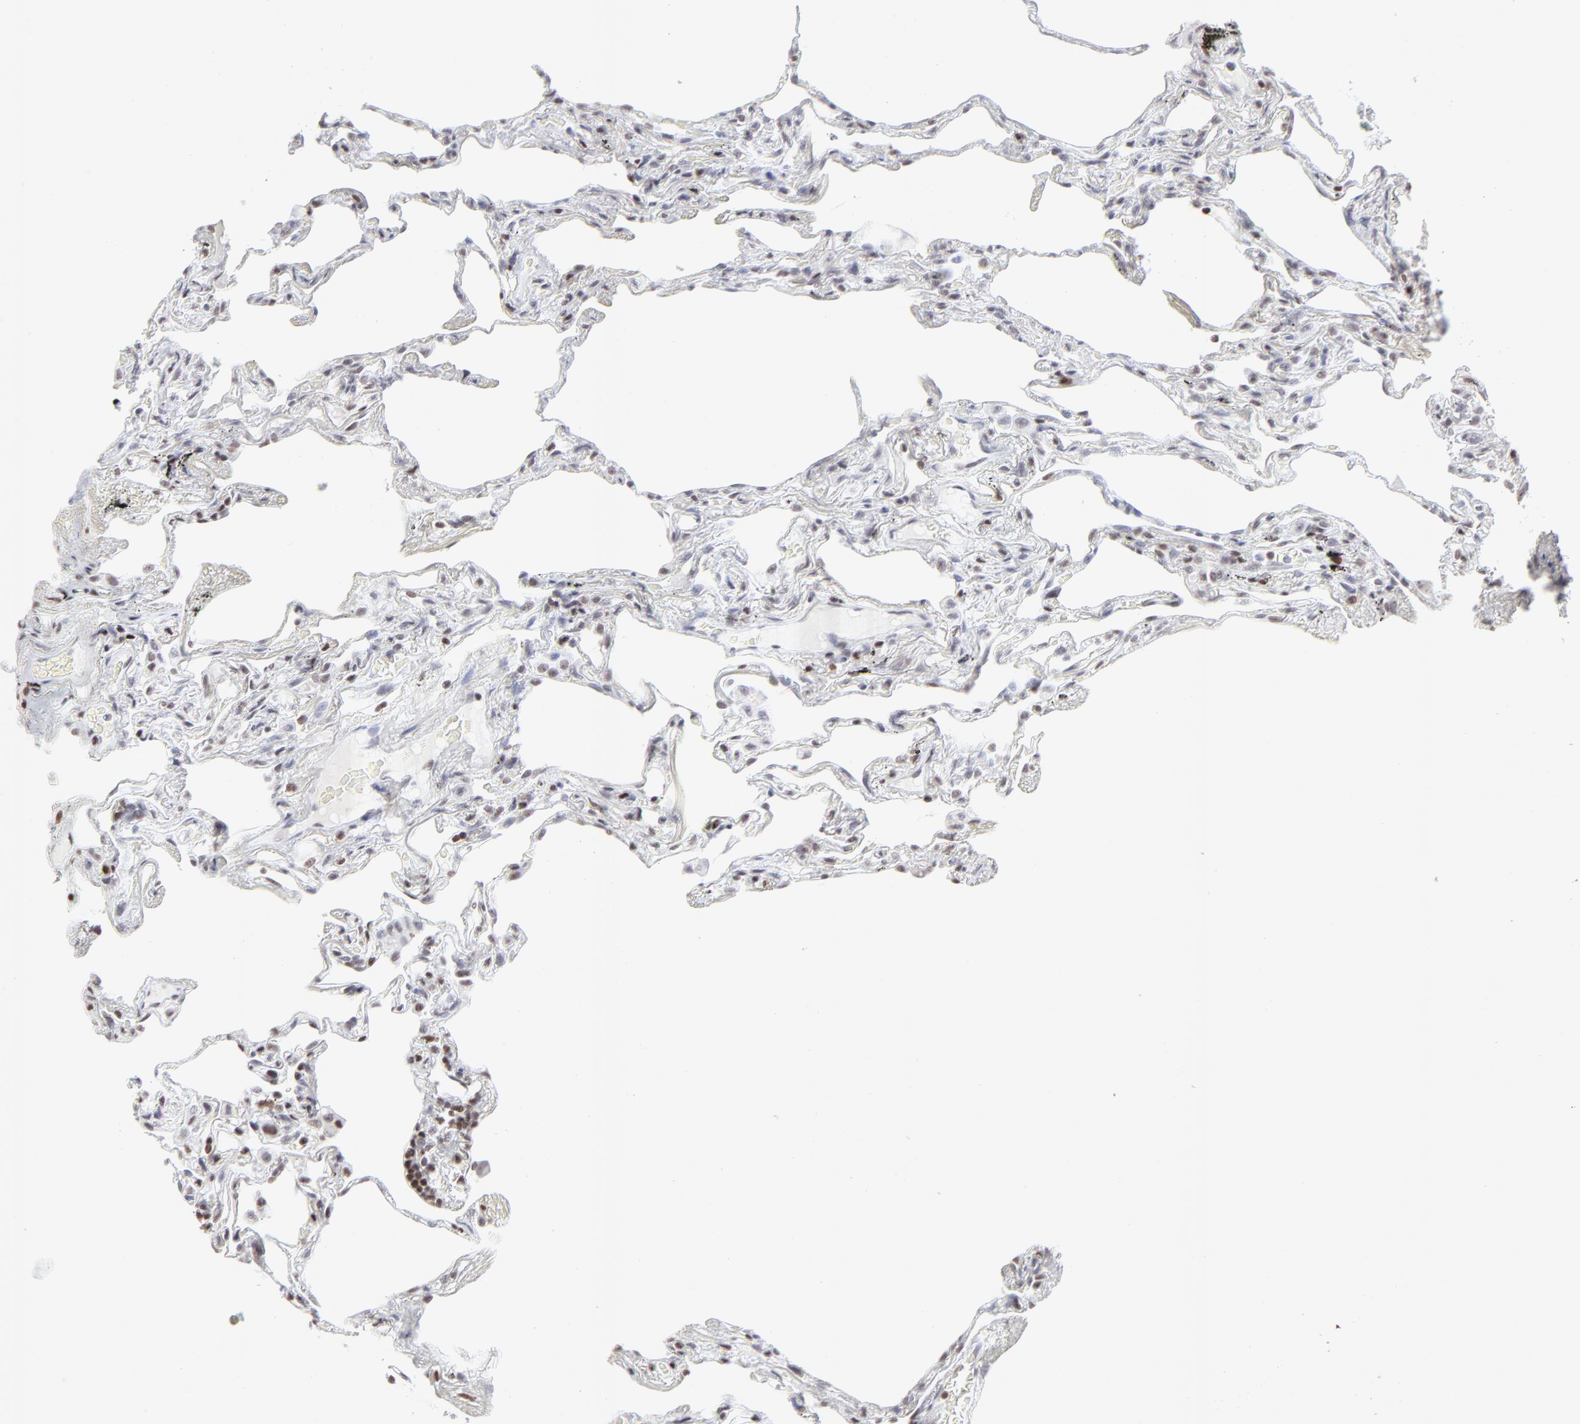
{"staining": {"intensity": "moderate", "quantity": "25%-75%", "location": "nuclear"}, "tissue": "lung", "cell_type": "Alveolar cells", "image_type": "normal", "snomed": [{"axis": "morphology", "description": "Normal tissue, NOS"}, {"axis": "morphology", "description": "Inflammation, NOS"}, {"axis": "topography", "description": "Lung"}], "caption": "This photomicrograph demonstrates benign lung stained with IHC to label a protein in brown. The nuclear of alveolar cells show moderate positivity for the protein. Nuclei are counter-stained blue.", "gene": "PARP1", "patient": {"sex": "male", "age": 69}}